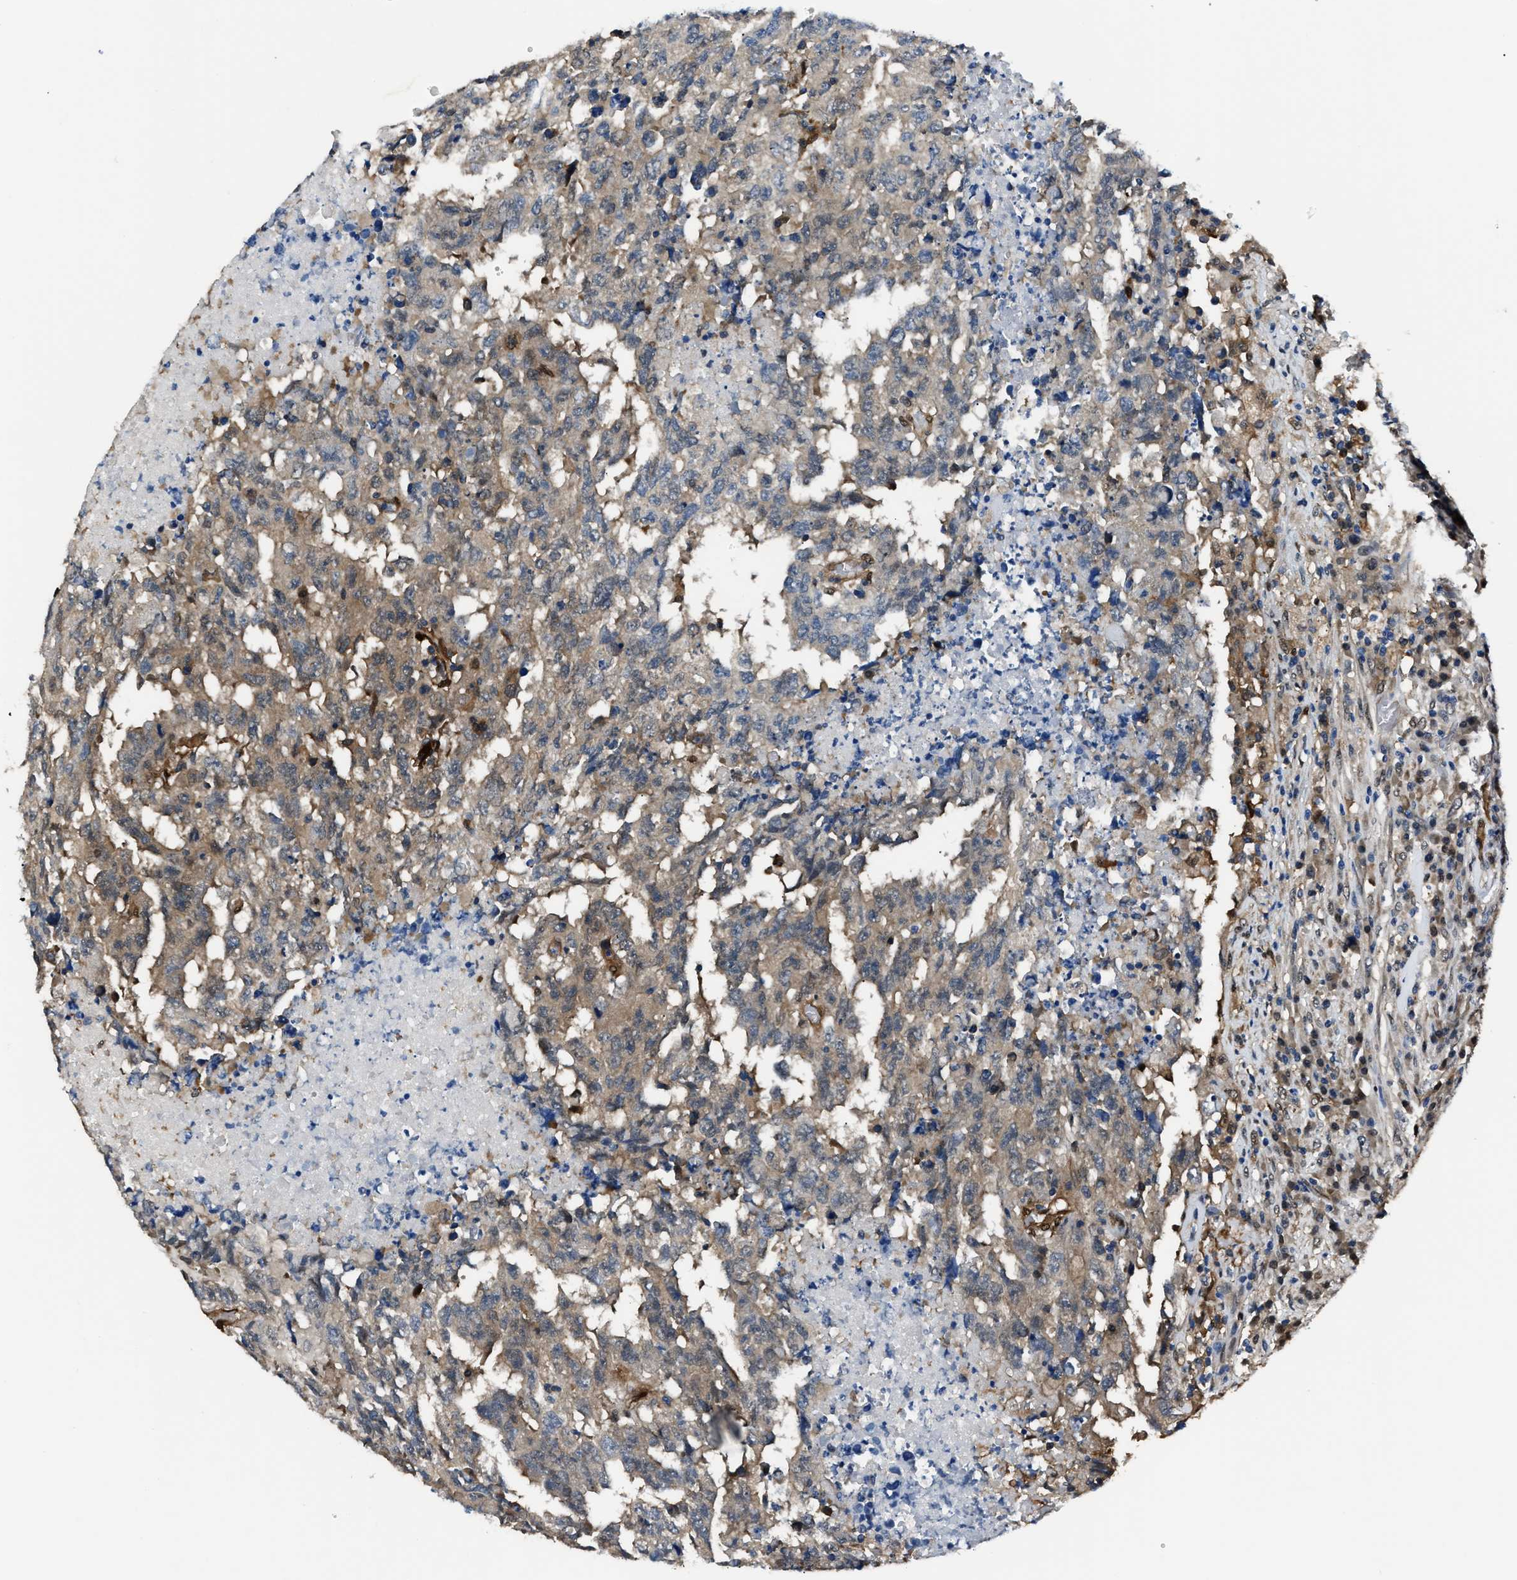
{"staining": {"intensity": "weak", "quantity": "<25%", "location": "cytoplasmic/membranous"}, "tissue": "testis cancer", "cell_type": "Tumor cells", "image_type": "cancer", "snomed": [{"axis": "morphology", "description": "Necrosis, NOS"}, {"axis": "morphology", "description": "Carcinoma, Embryonal, NOS"}, {"axis": "topography", "description": "Testis"}], "caption": "Tumor cells show no significant expression in testis cancer.", "gene": "PPA1", "patient": {"sex": "male", "age": 19}}